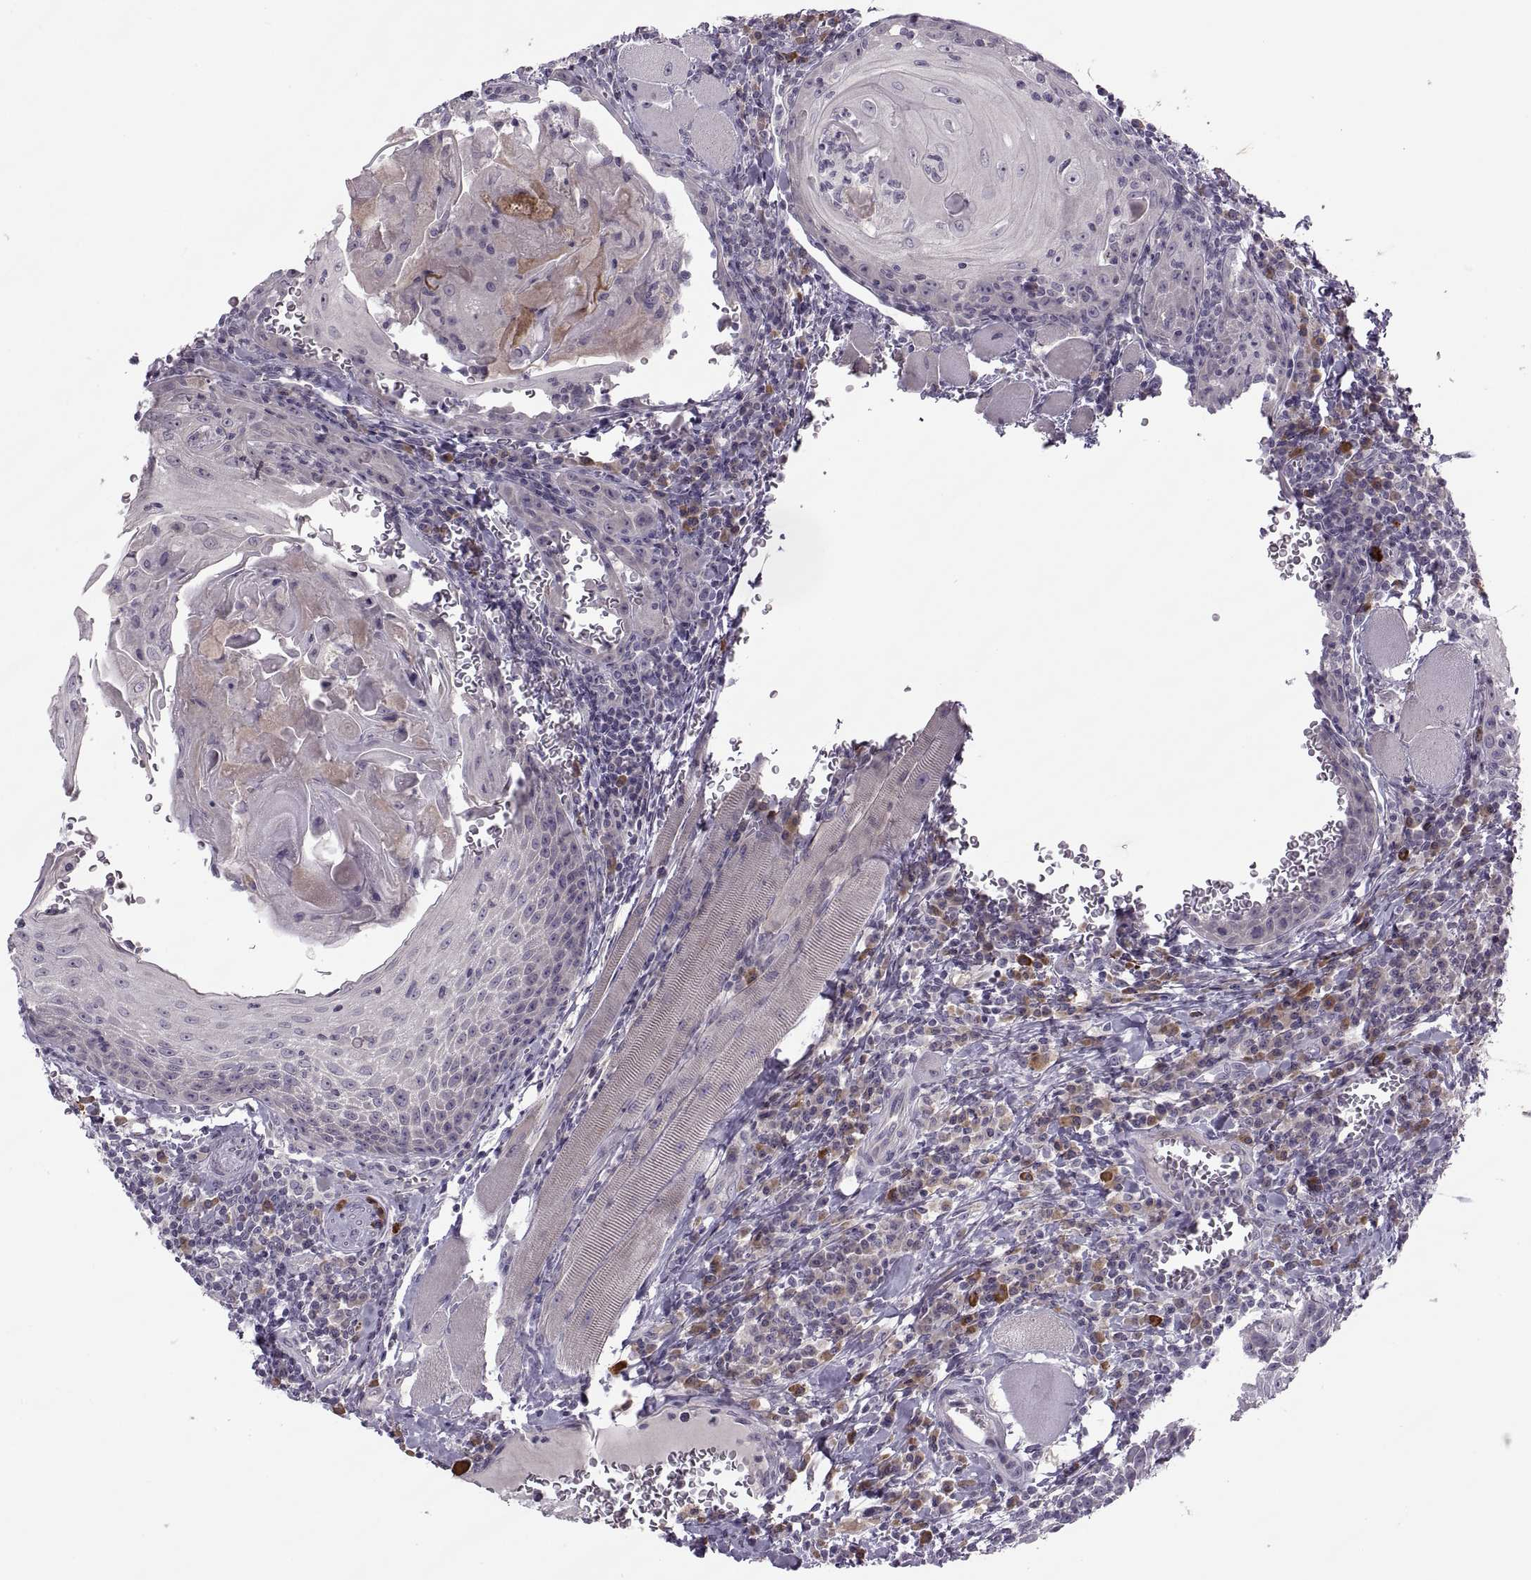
{"staining": {"intensity": "moderate", "quantity": "<25%", "location": "cytoplasmic/membranous"}, "tissue": "head and neck cancer", "cell_type": "Tumor cells", "image_type": "cancer", "snomed": [{"axis": "morphology", "description": "Normal tissue, NOS"}, {"axis": "morphology", "description": "Squamous cell carcinoma, NOS"}, {"axis": "topography", "description": "Oral tissue"}, {"axis": "topography", "description": "Head-Neck"}], "caption": "Head and neck squamous cell carcinoma stained with a brown dye demonstrates moderate cytoplasmic/membranous positive staining in about <25% of tumor cells.", "gene": "H2AP", "patient": {"sex": "male", "age": 52}}